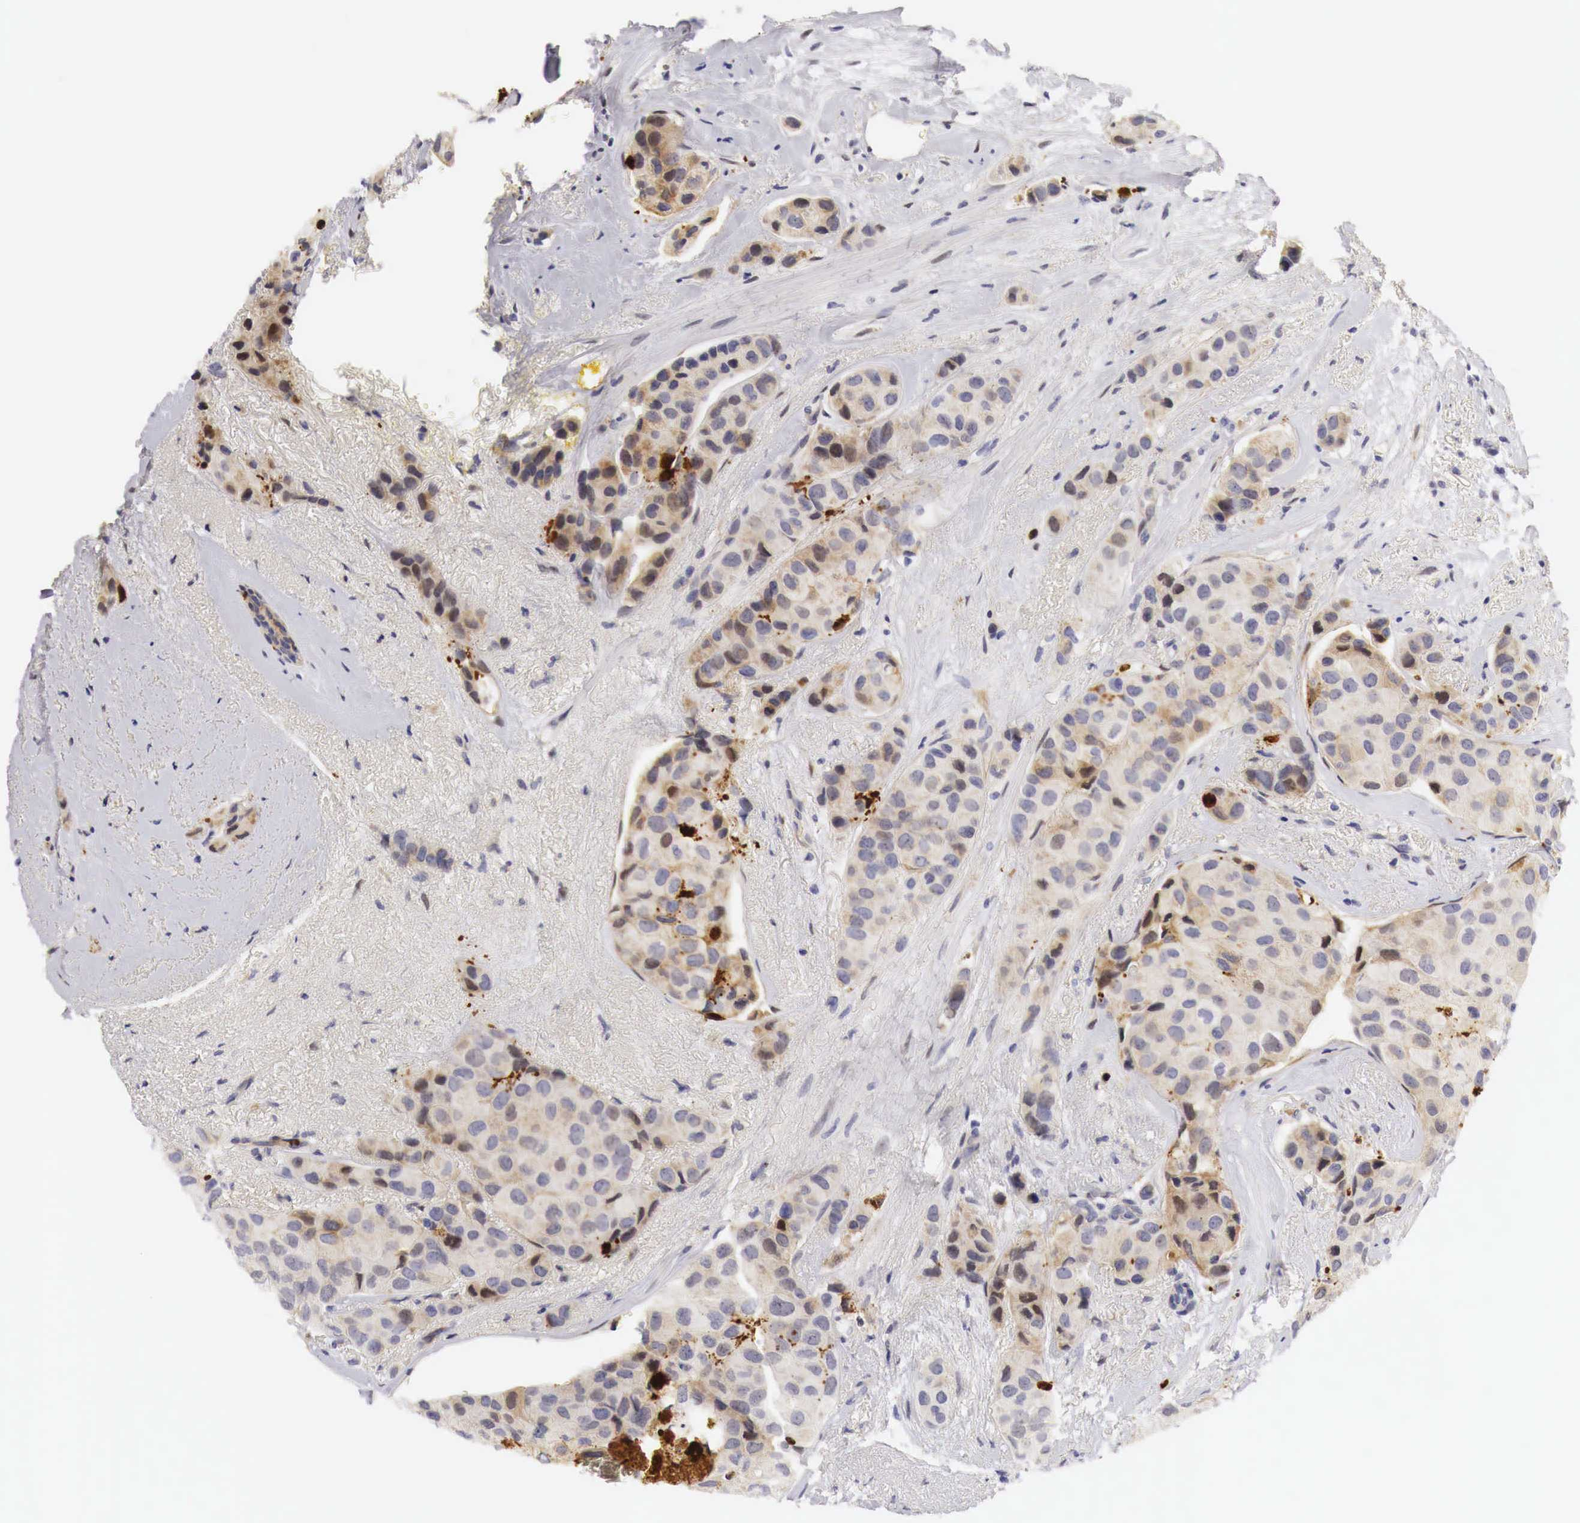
{"staining": {"intensity": "moderate", "quantity": "25%-75%", "location": "cytoplasmic/membranous"}, "tissue": "breast cancer", "cell_type": "Tumor cells", "image_type": "cancer", "snomed": [{"axis": "morphology", "description": "Duct carcinoma"}, {"axis": "topography", "description": "Breast"}], "caption": "Intraductal carcinoma (breast) stained with a brown dye demonstrates moderate cytoplasmic/membranous positive staining in approximately 25%-75% of tumor cells.", "gene": "CASP3", "patient": {"sex": "female", "age": 68}}